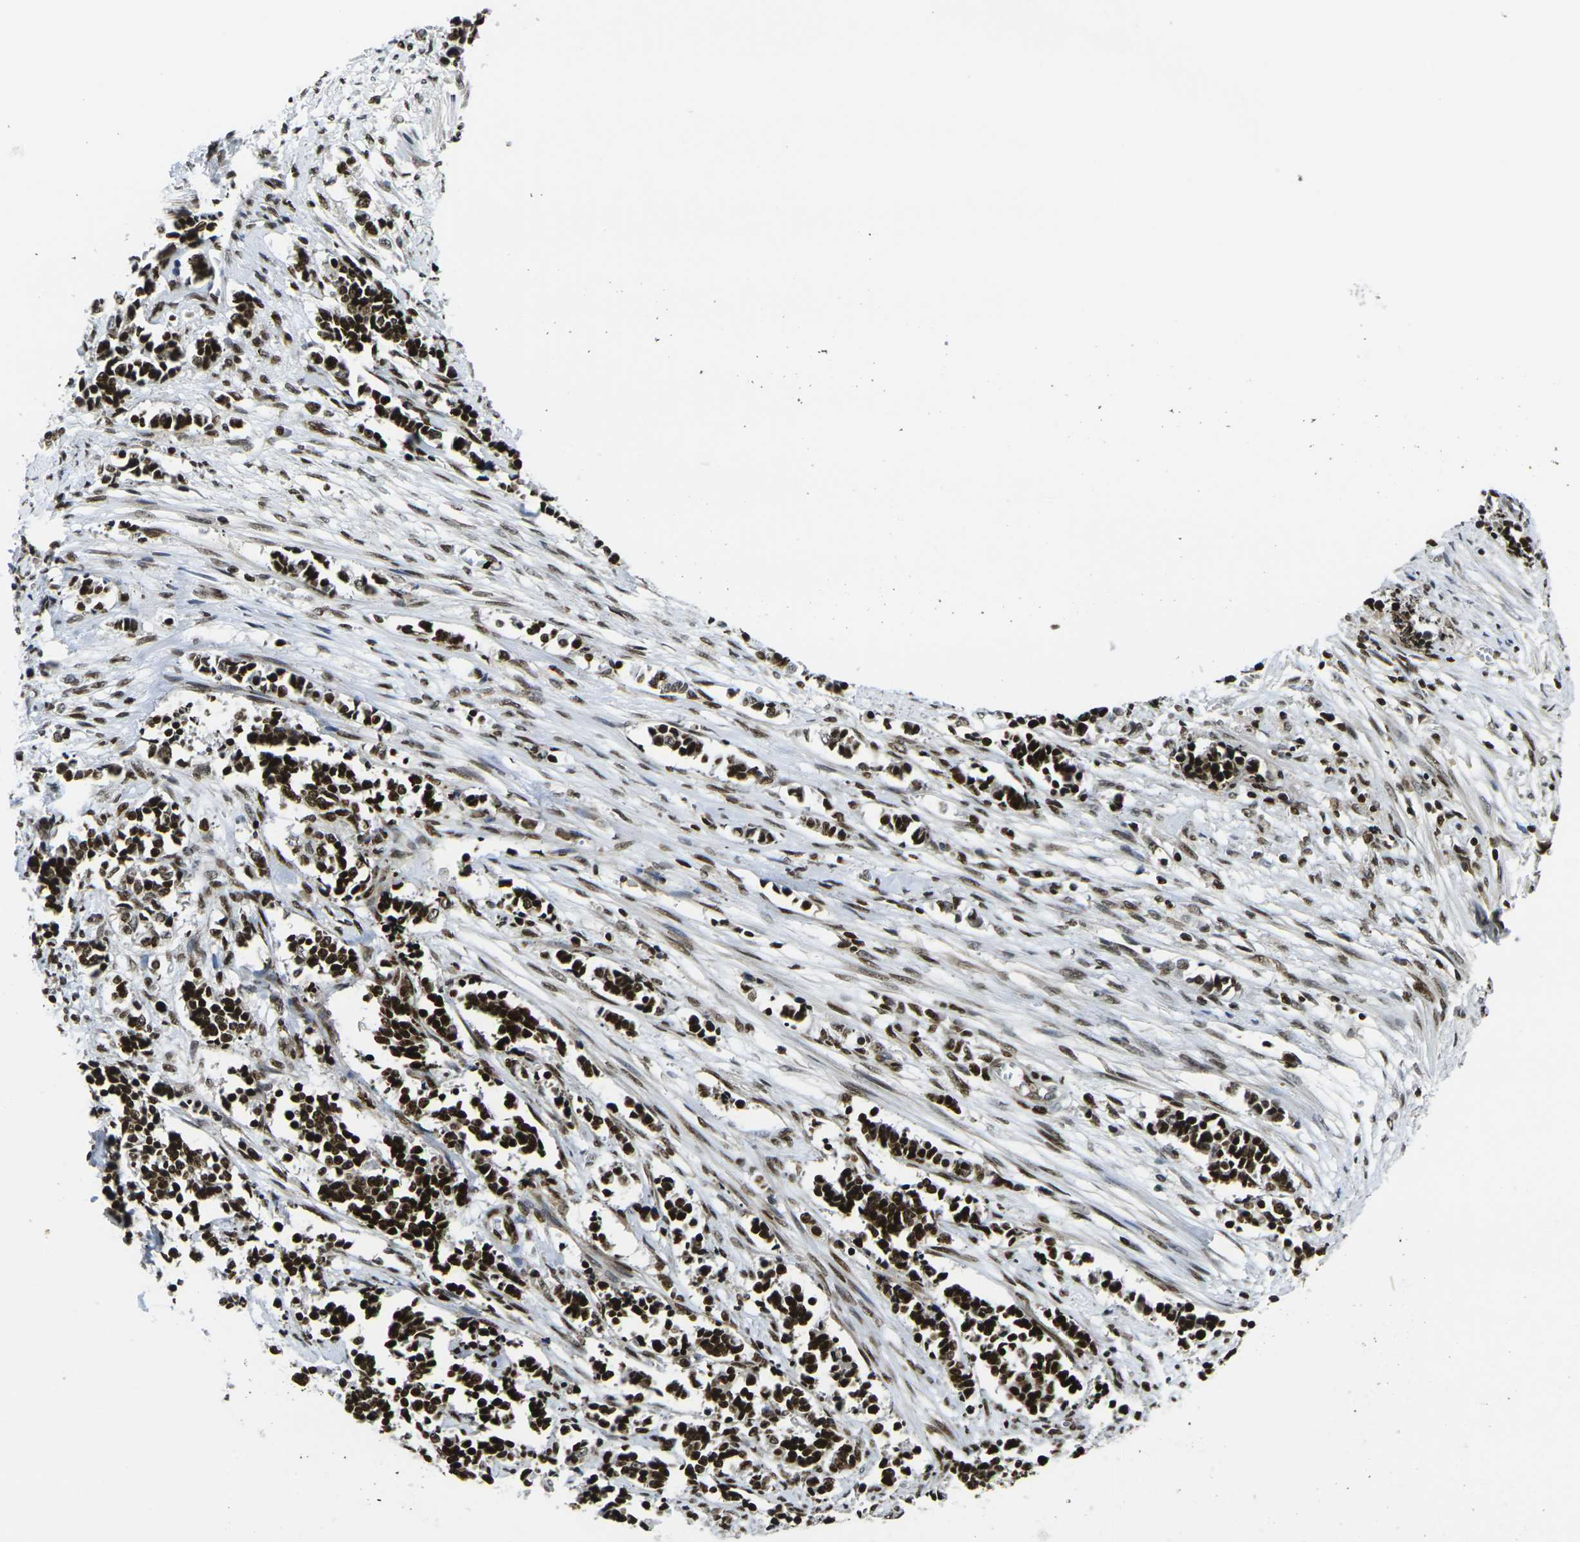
{"staining": {"intensity": "strong", "quantity": ">75%", "location": "nuclear"}, "tissue": "cervical cancer", "cell_type": "Tumor cells", "image_type": "cancer", "snomed": [{"axis": "morphology", "description": "Normal tissue, NOS"}, {"axis": "morphology", "description": "Squamous cell carcinoma, NOS"}, {"axis": "topography", "description": "Cervix"}], "caption": "A micrograph of human cervical cancer stained for a protein shows strong nuclear brown staining in tumor cells. Ihc stains the protein of interest in brown and the nuclei are stained blue.", "gene": "H1-10", "patient": {"sex": "female", "age": 35}}